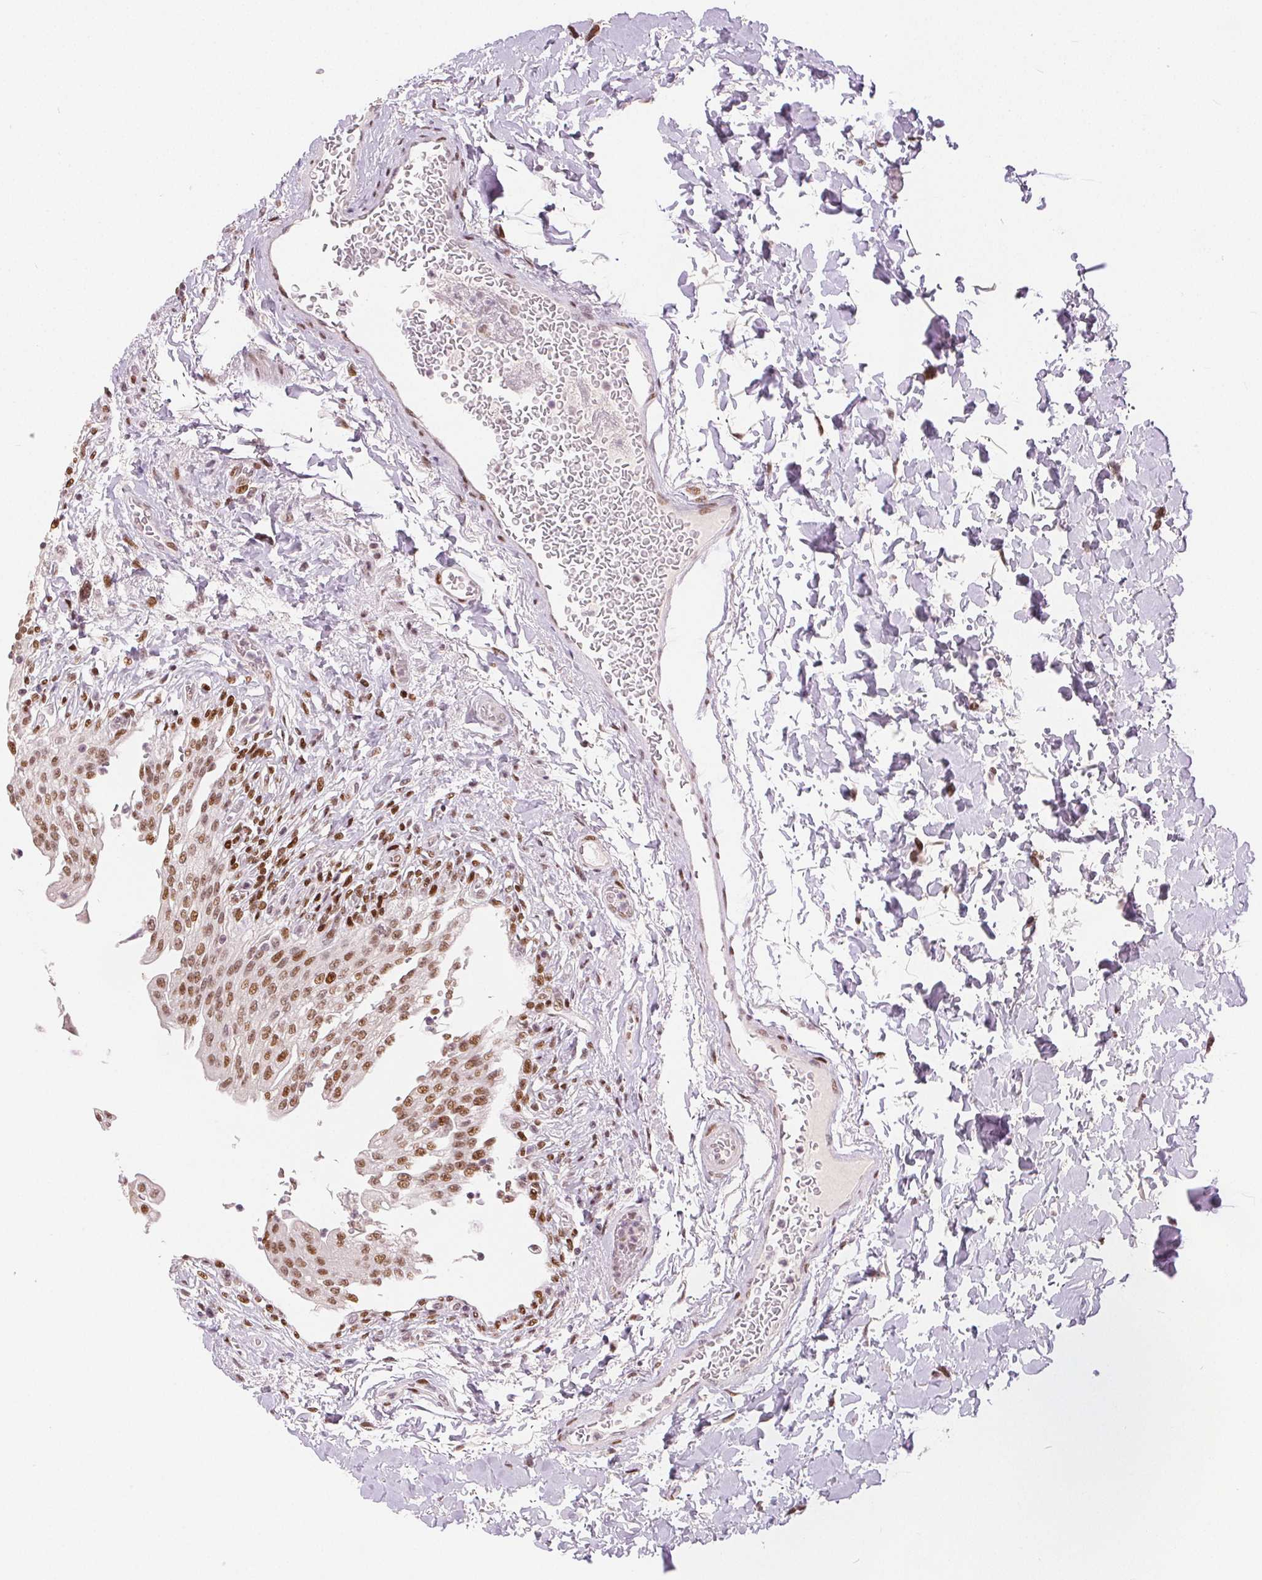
{"staining": {"intensity": "moderate", "quantity": ">75%", "location": "nuclear"}, "tissue": "urinary bladder", "cell_type": "Urothelial cells", "image_type": "normal", "snomed": [{"axis": "morphology", "description": "Normal tissue, NOS"}, {"axis": "topography", "description": "Urinary bladder"}, {"axis": "topography", "description": "Peripheral nerve tissue"}], "caption": "Brown immunohistochemical staining in benign human urinary bladder shows moderate nuclear expression in approximately >75% of urothelial cells. Nuclei are stained in blue.", "gene": "ZNF703", "patient": {"sex": "female", "age": 60}}